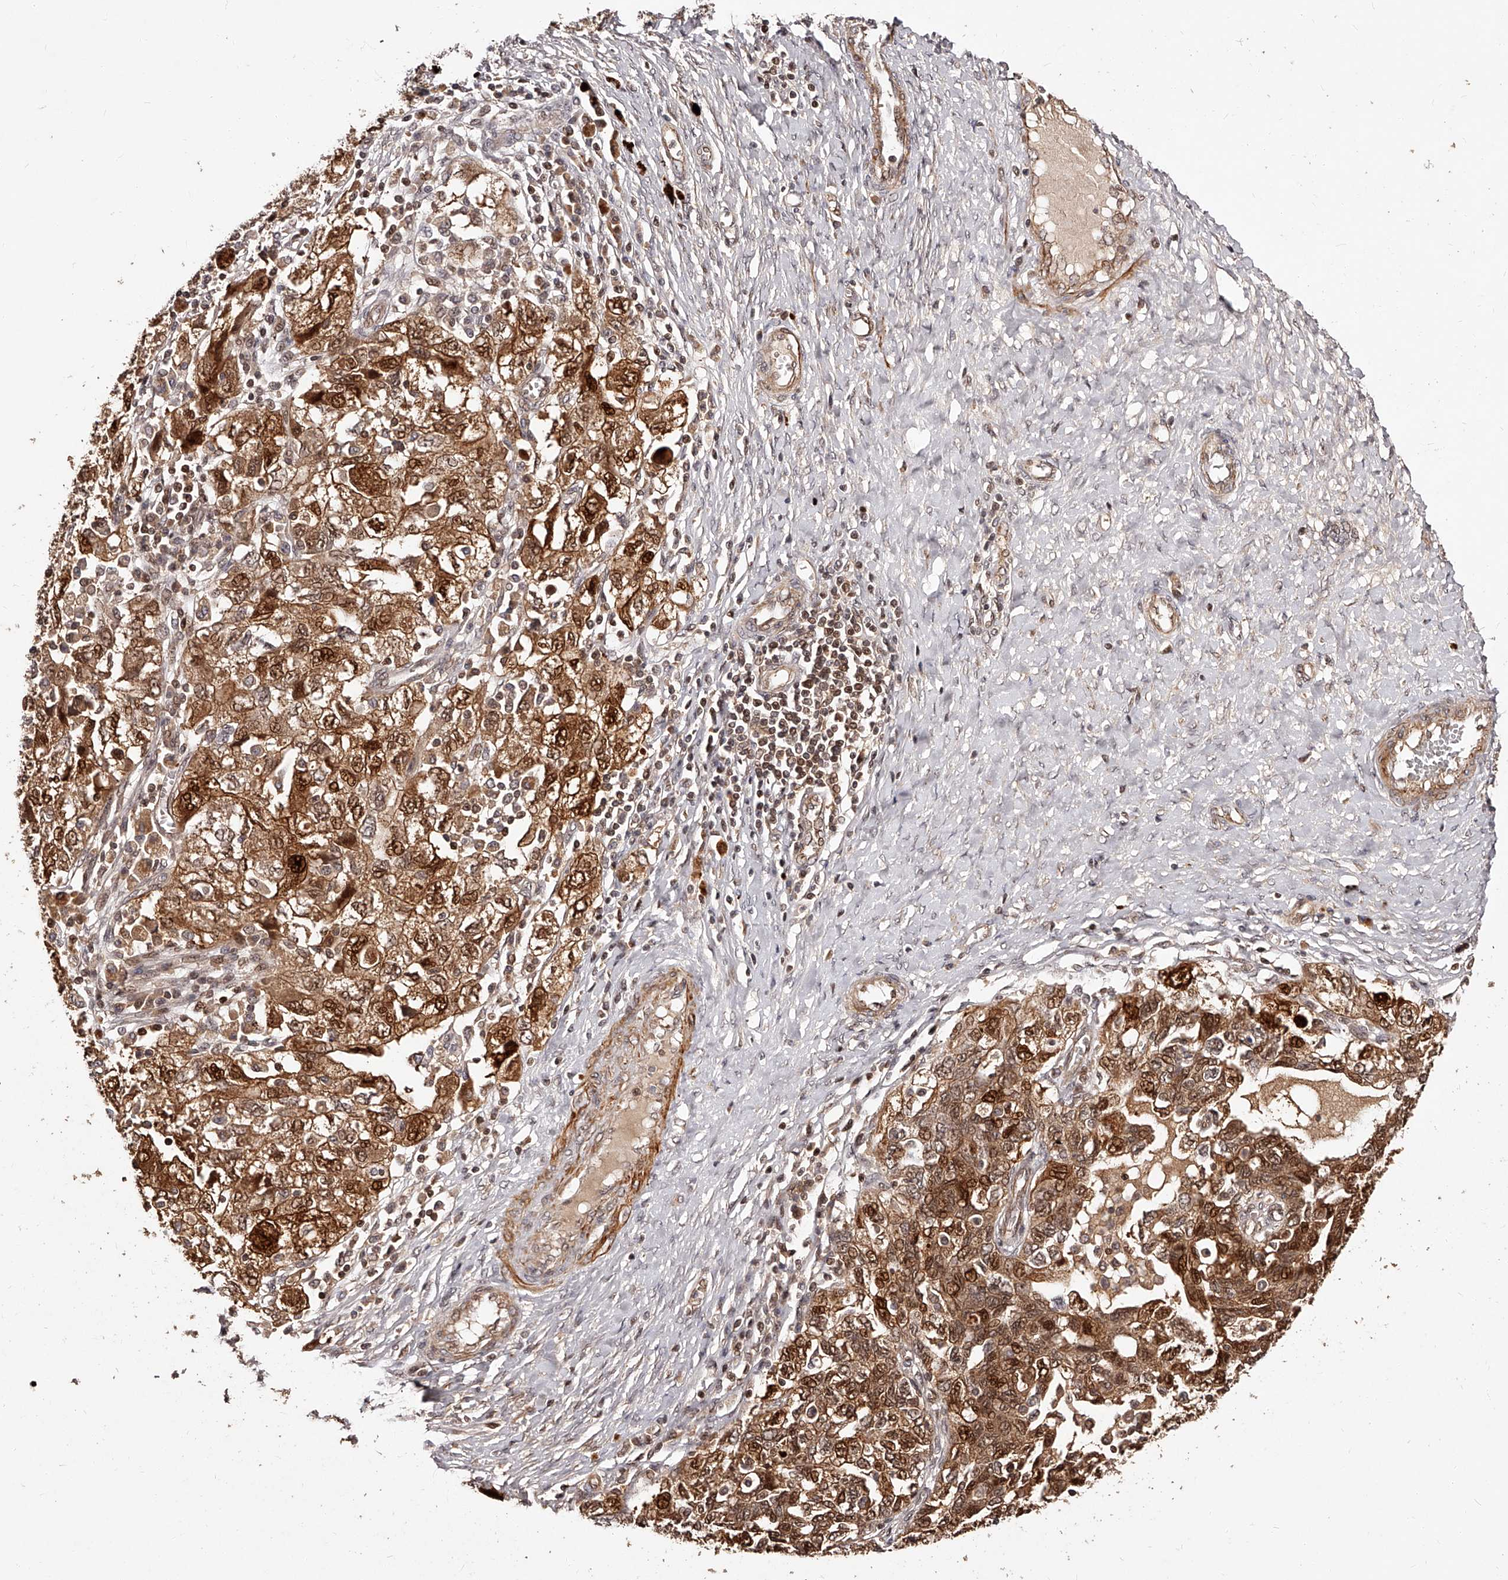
{"staining": {"intensity": "strong", "quantity": ">75%", "location": "cytoplasmic/membranous,nuclear"}, "tissue": "ovarian cancer", "cell_type": "Tumor cells", "image_type": "cancer", "snomed": [{"axis": "morphology", "description": "Carcinoma, NOS"}, {"axis": "morphology", "description": "Cystadenocarcinoma, serous, NOS"}, {"axis": "topography", "description": "Ovary"}], "caption": "Ovarian serous cystadenocarcinoma stained with immunohistochemistry displays strong cytoplasmic/membranous and nuclear expression in about >75% of tumor cells. (DAB = brown stain, brightfield microscopy at high magnification).", "gene": "CUL7", "patient": {"sex": "female", "age": 69}}